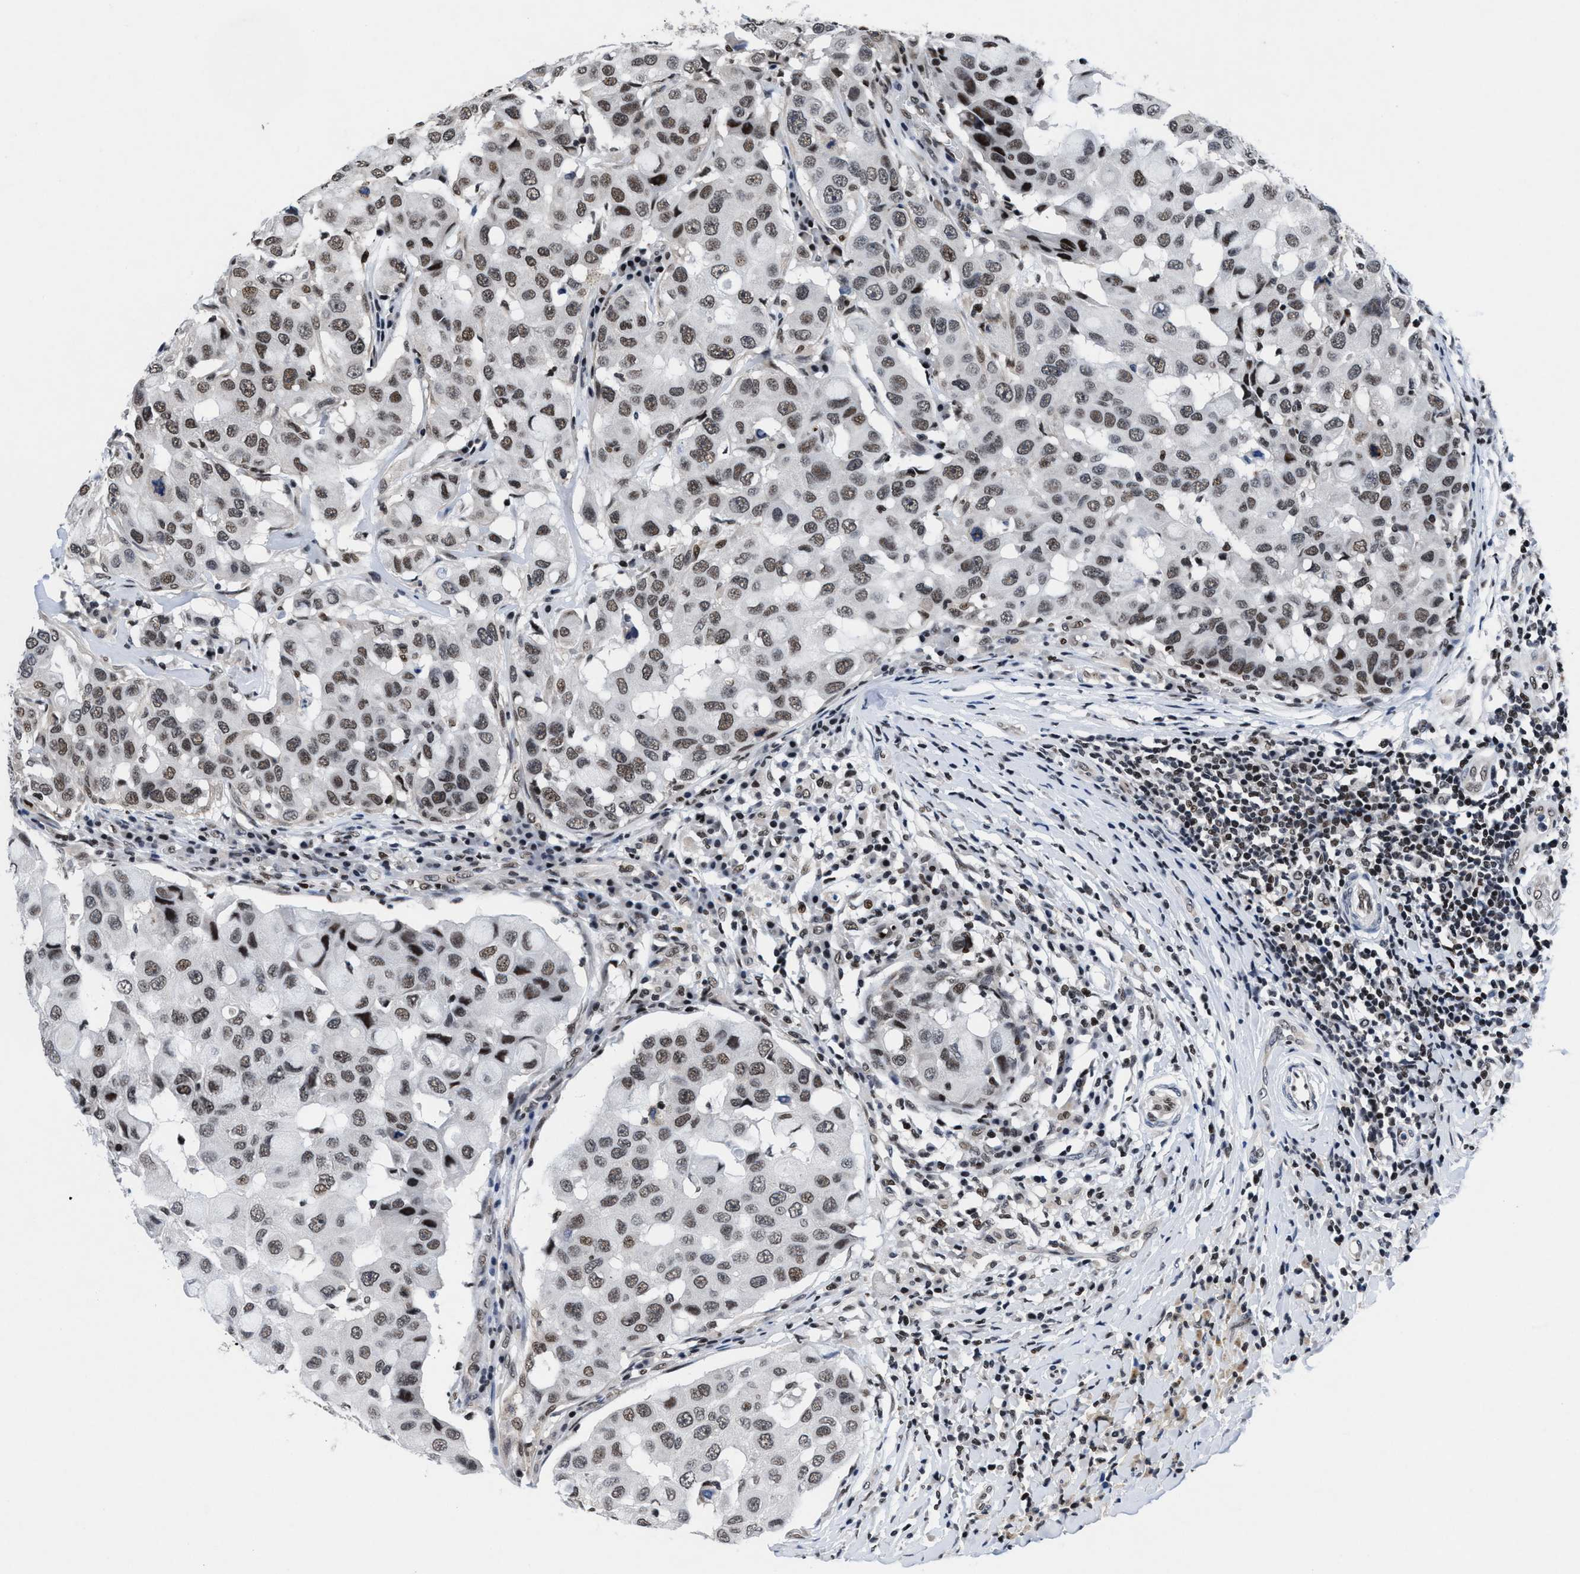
{"staining": {"intensity": "weak", "quantity": ">75%", "location": "nuclear"}, "tissue": "breast cancer", "cell_type": "Tumor cells", "image_type": "cancer", "snomed": [{"axis": "morphology", "description": "Duct carcinoma"}, {"axis": "topography", "description": "Breast"}], "caption": "IHC of human infiltrating ductal carcinoma (breast) reveals low levels of weak nuclear expression in approximately >75% of tumor cells.", "gene": "WDR81", "patient": {"sex": "female", "age": 27}}